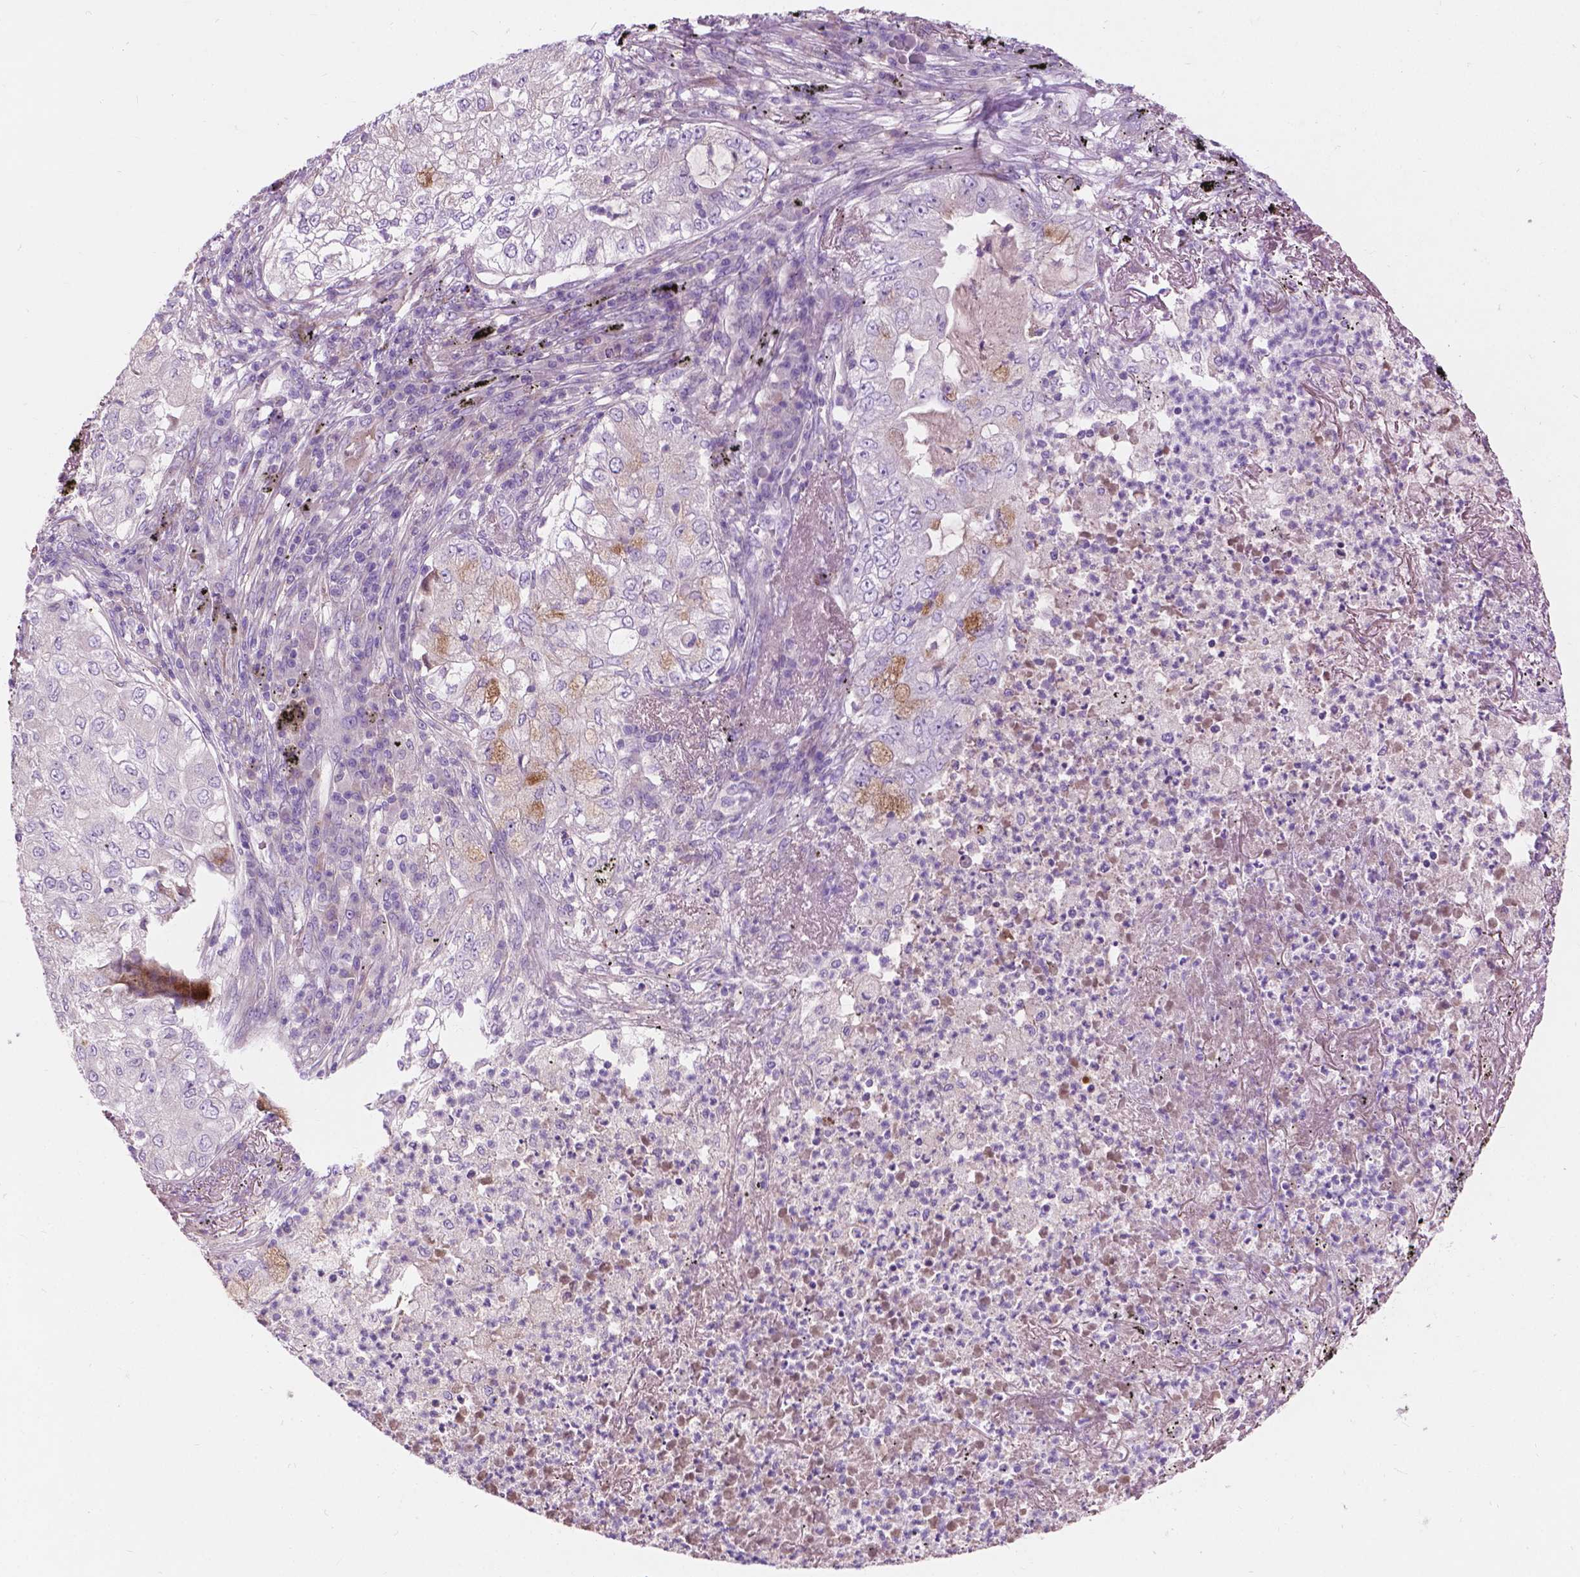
{"staining": {"intensity": "negative", "quantity": "none", "location": "none"}, "tissue": "lung cancer", "cell_type": "Tumor cells", "image_type": "cancer", "snomed": [{"axis": "morphology", "description": "Adenocarcinoma, NOS"}, {"axis": "topography", "description": "Lung"}], "caption": "Human lung cancer stained for a protein using immunohistochemistry (IHC) displays no expression in tumor cells.", "gene": "NOXO1", "patient": {"sex": "female", "age": 73}}